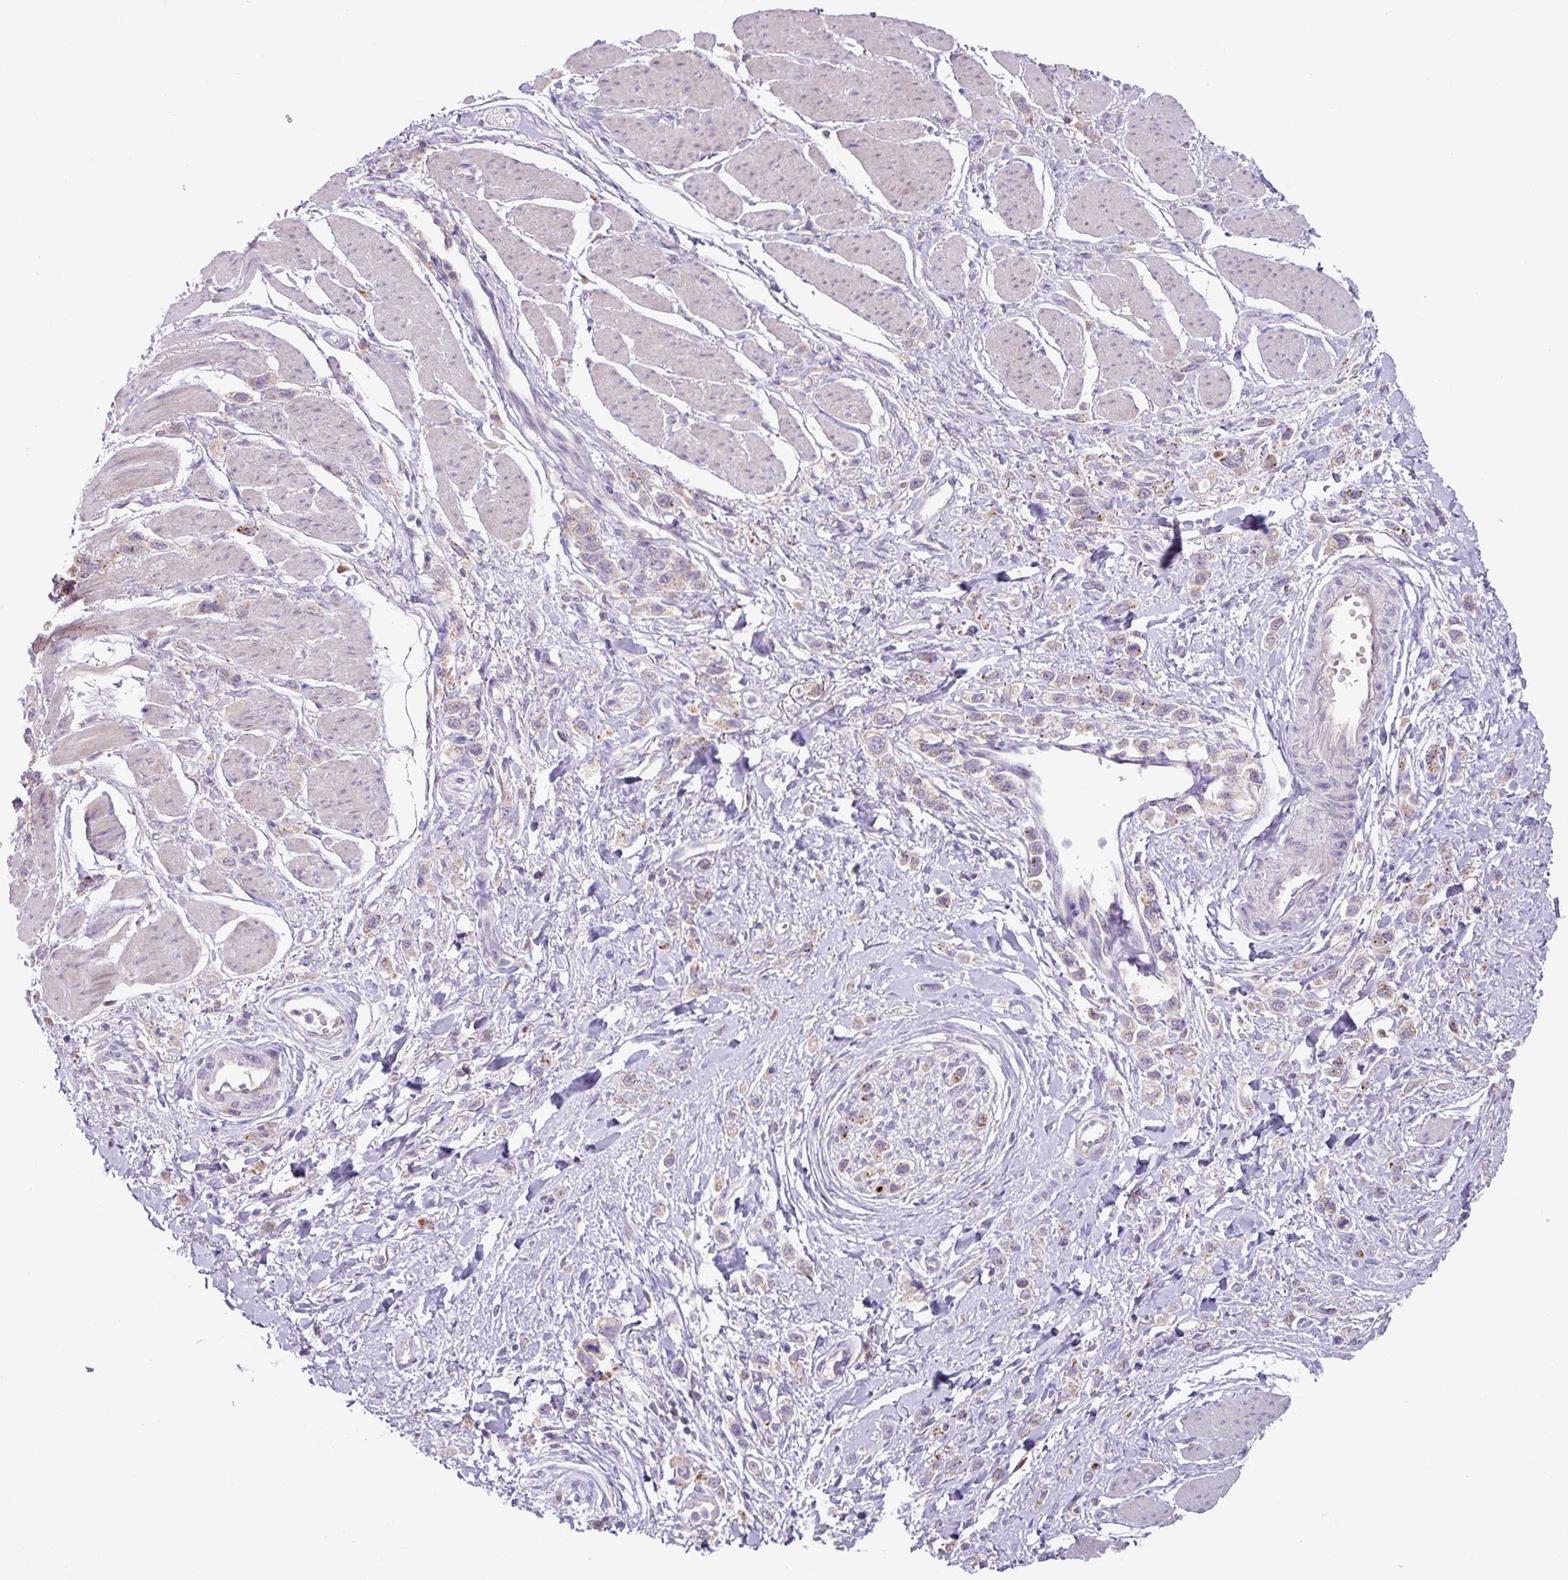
{"staining": {"intensity": "weak", "quantity": "<25%", "location": "cytoplasmic/membranous"}, "tissue": "stomach cancer", "cell_type": "Tumor cells", "image_type": "cancer", "snomed": [{"axis": "morphology", "description": "Adenocarcinoma, NOS"}, {"axis": "topography", "description": "Stomach"}], "caption": "High power microscopy photomicrograph of an immunohistochemistry (IHC) image of adenocarcinoma (stomach), revealing no significant positivity in tumor cells. Brightfield microscopy of IHC stained with DAB (brown) and hematoxylin (blue), captured at high magnification.", "gene": "PLEKHH3", "patient": {"sex": "female", "age": 65}}